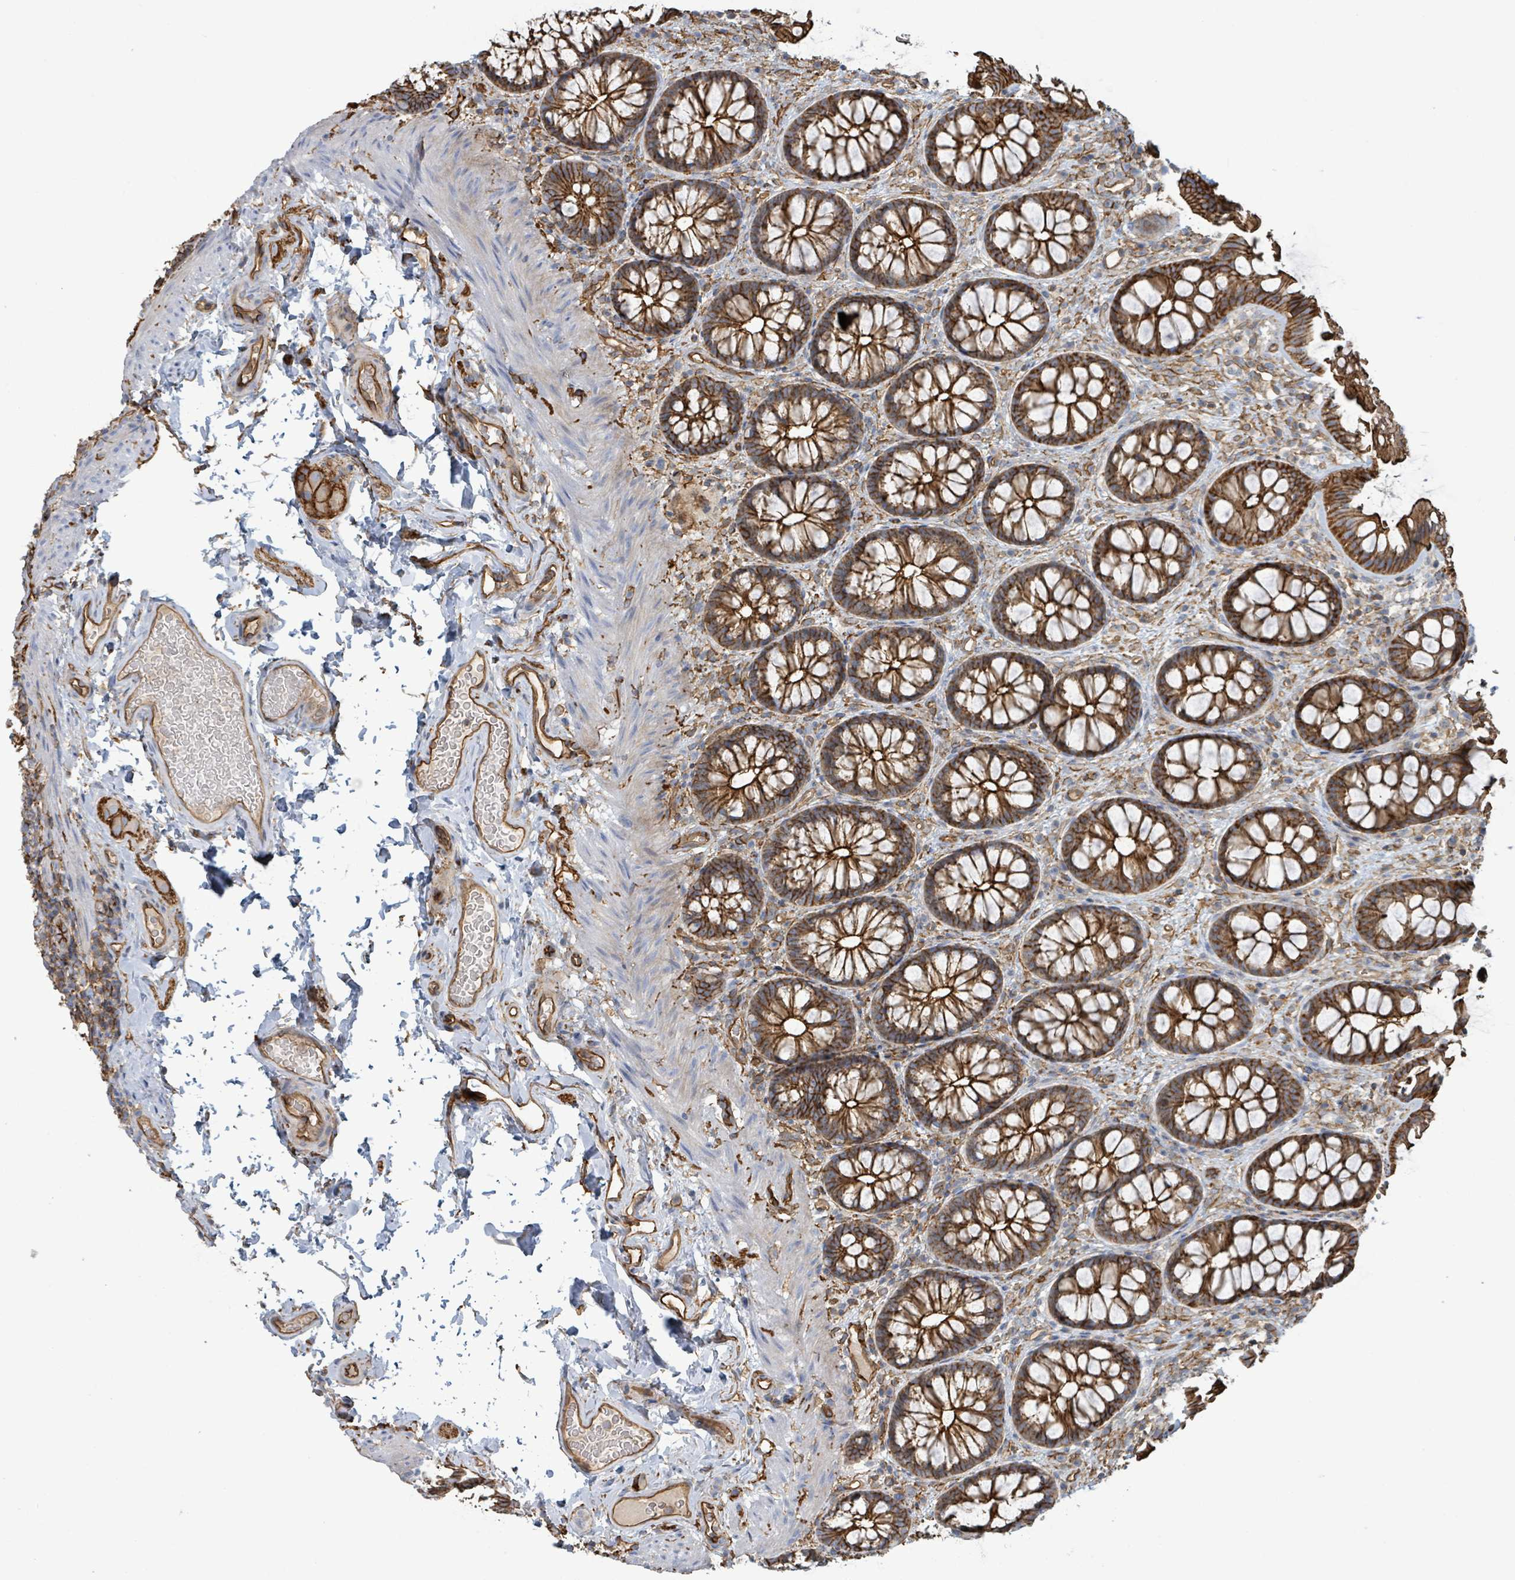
{"staining": {"intensity": "moderate", "quantity": ">75%", "location": "cytoplasmic/membranous"}, "tissue": "colon", "cell_type": "Endothelial cells", "image_type": "normal", "snomed": [{"axis": "morphology", "description": "Normal tissue, NOS"}, {"axis": "topography", "description": "Colon"}], "caption": "Benign colon displays moderate cytoplasmic/membranous expression in approximately >75% of endothelial cells (Brightfield microscopy of DAB IHC at high magnification)..", "gene": "LDOC1", "patient": {"sex": "male", "age": 46}}